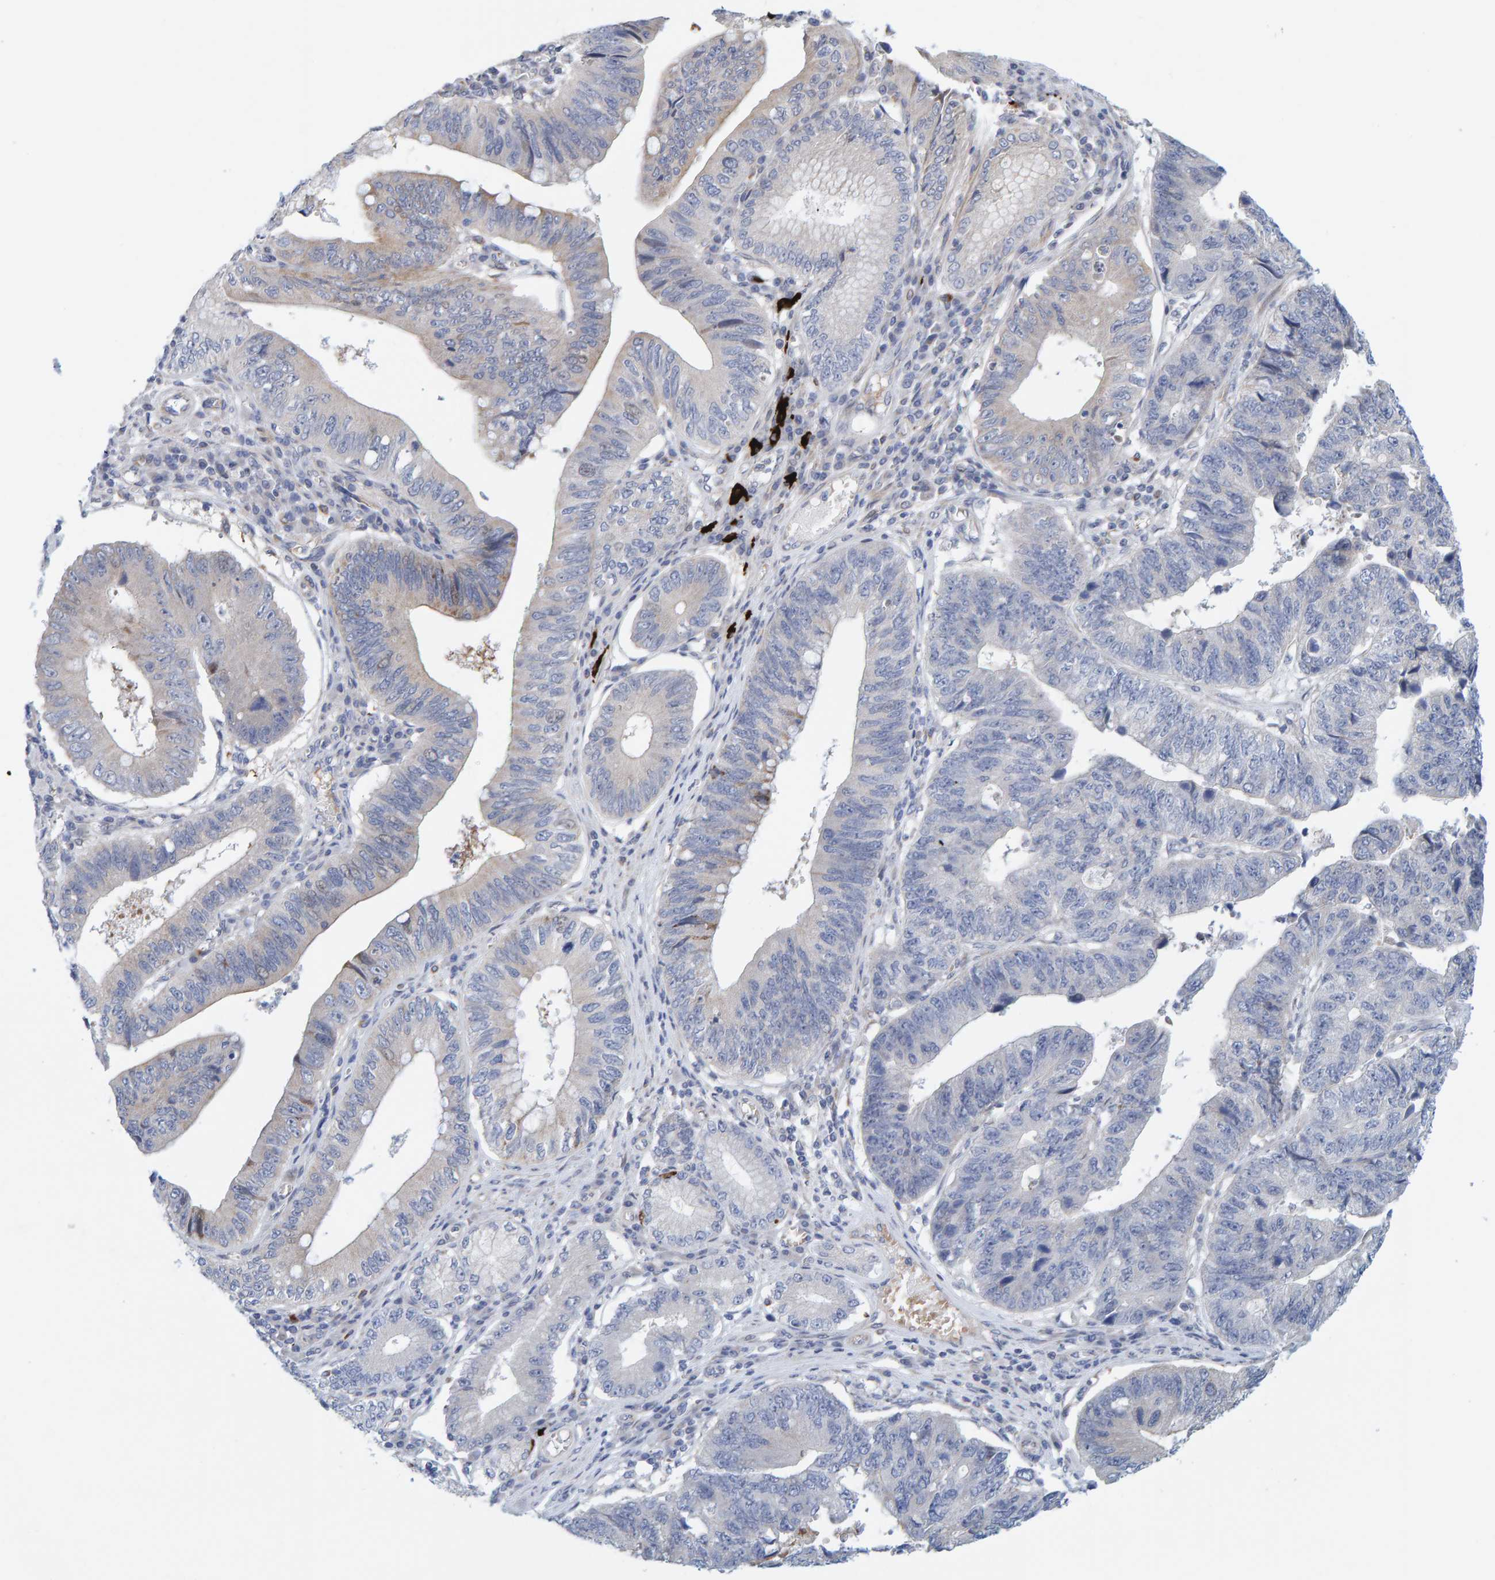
{"staining": {"intensity": "negative", "quantity": "none", "location": "none"}, "tissue": "stomach cancer", "cell_type": "Tumor cells", "image_type": "cancer", "snomed": [{"axis": "morphology", "description": "Adenocarcinoma, NOS"}, {"axis": "topography", "description": "Stomach"}], "caption": "Tumor cells are negative for brown protein staining in adenocarcinoma (stomach).", "gene": "ZC3H3", "patient": {"sex": "male", "age": 59}}